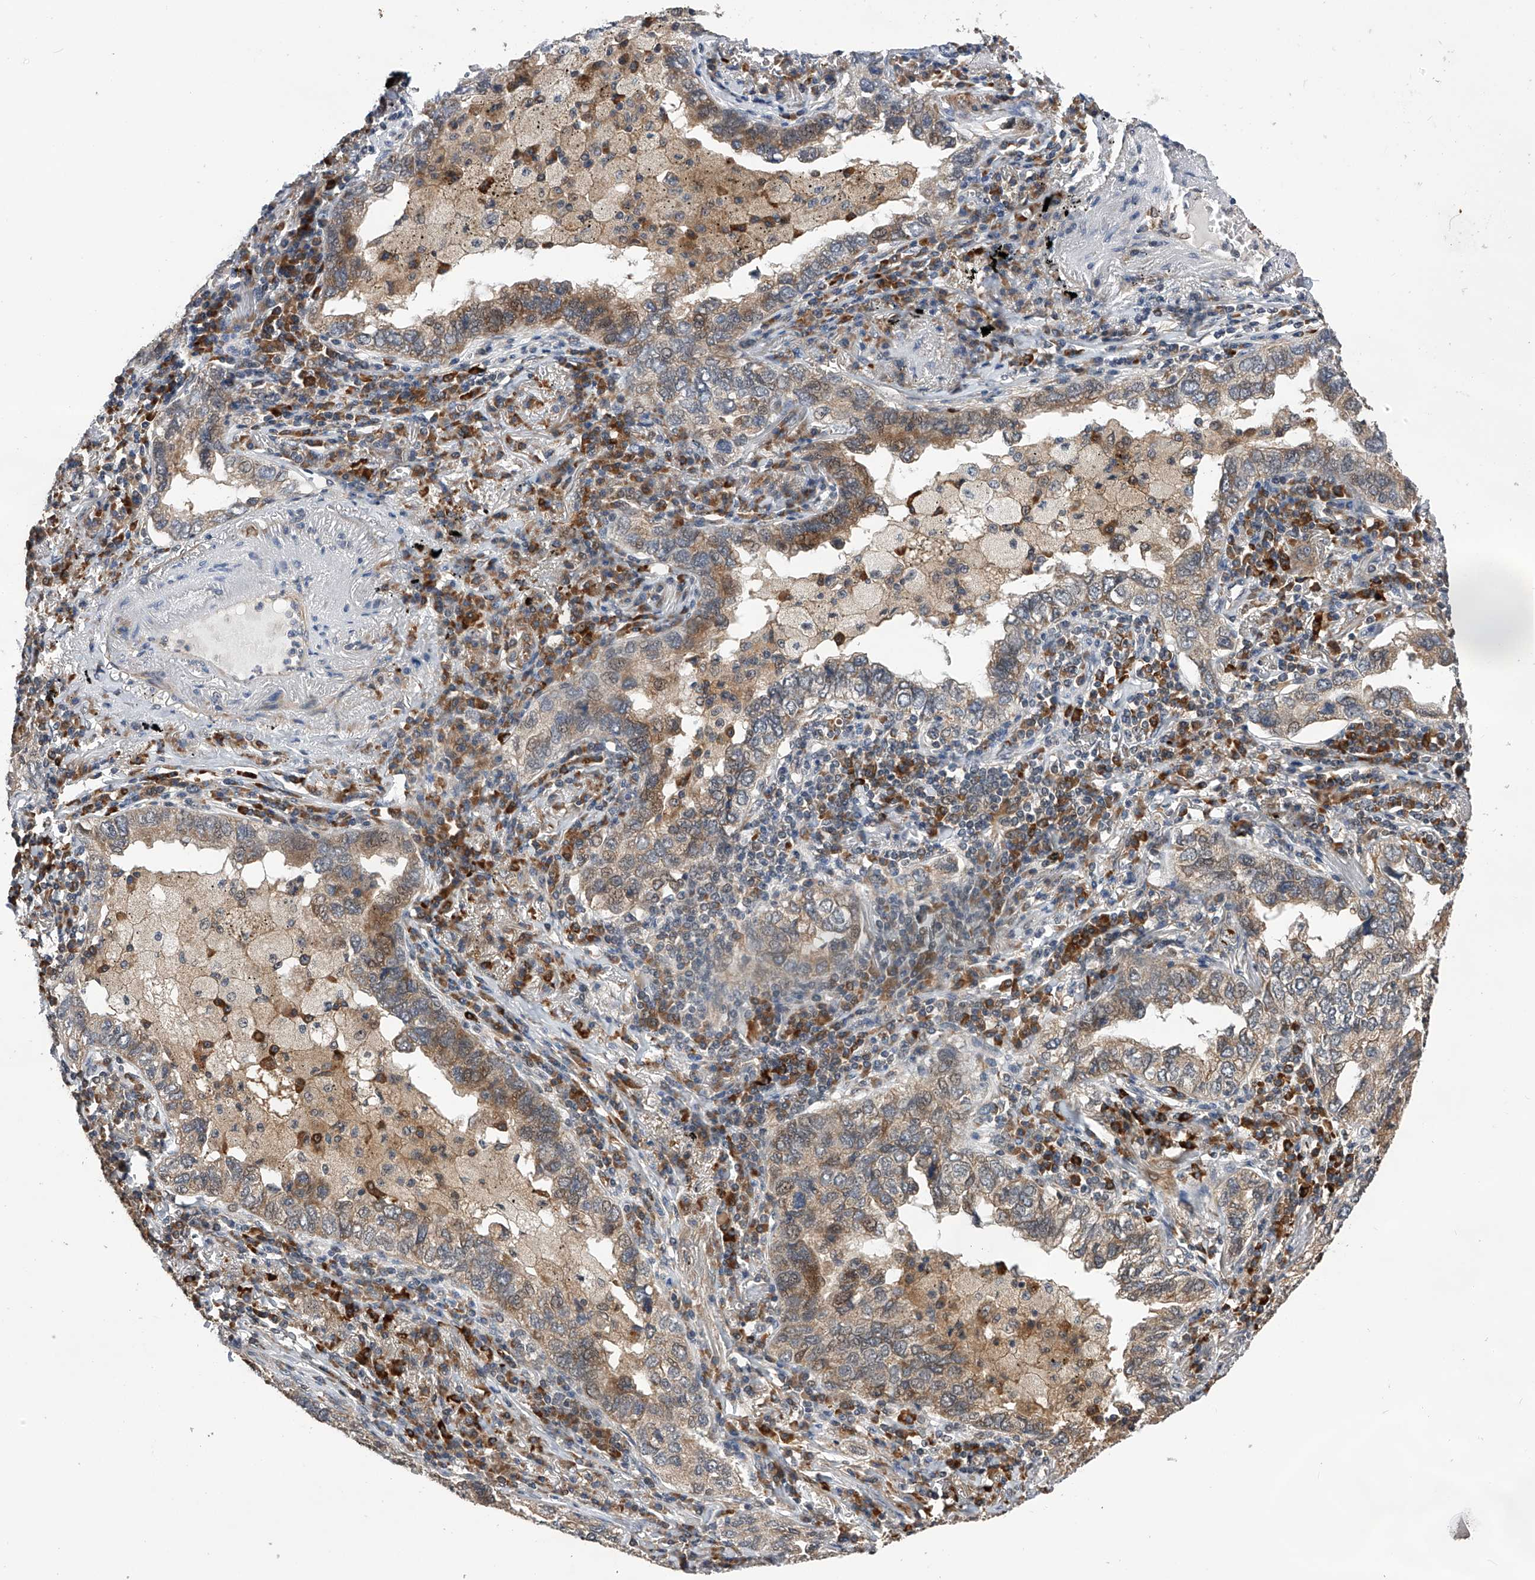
{"staining": {"intensity": "moderate", "quantity": "<25%", "location": "cytoplasmic/membranous"}, "tissue": "lung cancer", "cell_type": "Tumor cells", "image_type": "cancer", "snomed": [{"axis": "morphology", "description": "Adenocarcinoma, NOS"}, {"axis": "topography", "description": "Lung"}], "caption": "Moderate cytoplasmic/membranous staining is appreciated in about <25% of tumor cells in adenocarcinoma (lung). Nuclei are stained in blue.", "gene": "SPOCK1", "patient": {"sex": "male", "age": 65}}